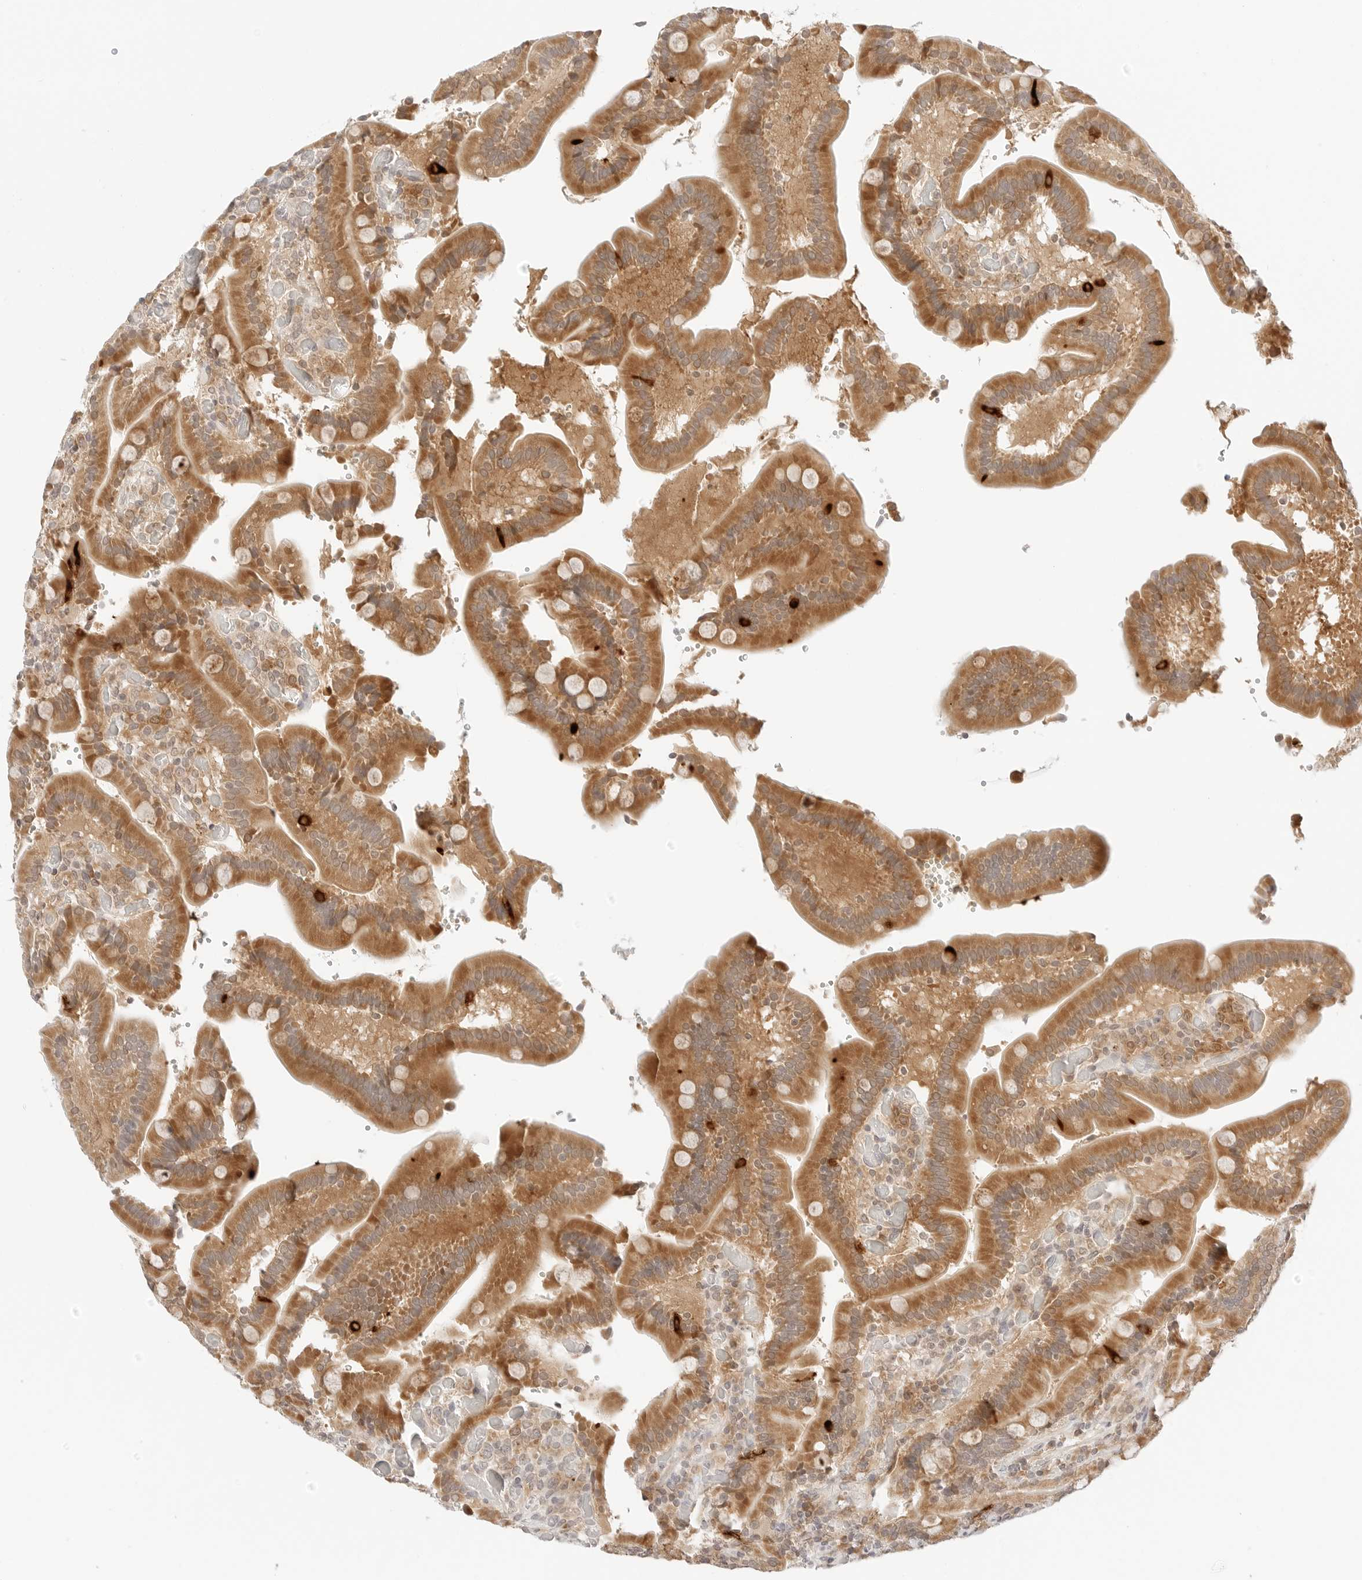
{"staining": {"intensity": "moderate", "quantity": ">75%", "location": "cytoplasmic/membranous"}, "tissue": "duodenum", "cell_type": "Glandular cells", "image_type": "normal", "snomed": [{"axis": "morphology", "description": "Normal tissue, NOS"}, {"axis": "topography", "description": "Duodenum"}], "caption": "Immunohistochemistry of benign duodenum exhibits medium levels of moderate cytoplasmic/membranous staining in about >75% of glandular cells.", "gene": "ERO1B", "patient": {"sex": "female", "age": 62}}